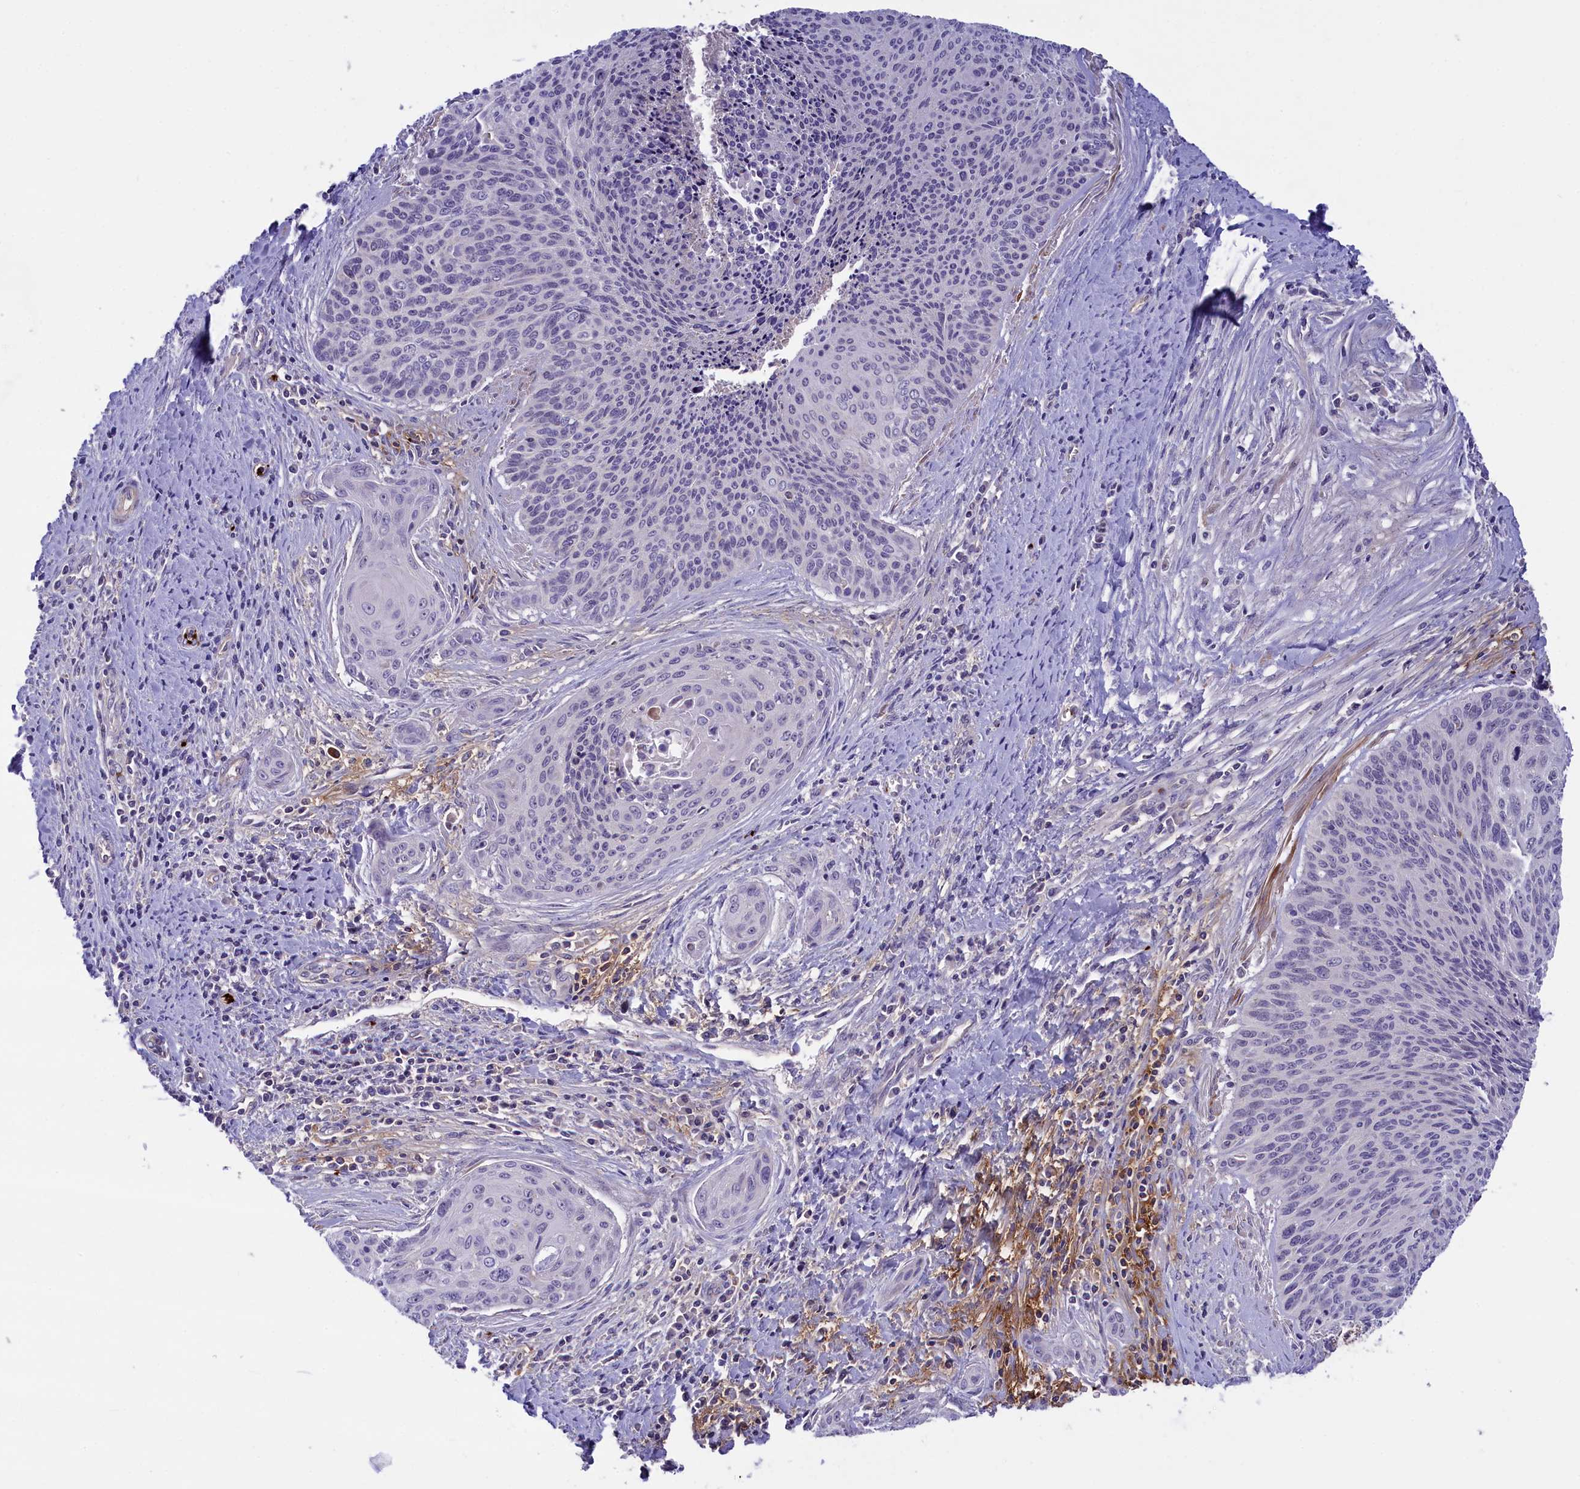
{"staining": {"intensity": "negative", "quantity": "none", "location": "none"}, "tissue": "cervical cancer", "cell_type": "Tumor cells", "image_type": "cancer", "snomed": [{"axis": "morphology", "description": "Squamous cell carcinoma, NOS"}, {"axis": "topography", "description": "Cervix"}], "caption": "This is an immunohistochemistry (IHC) micrograph of human squamous cell carcinoma (cervical). There is no positivity in tumor cells.", "gene": "HEATR3", "patient": {"sex": "female", "age": 55}}